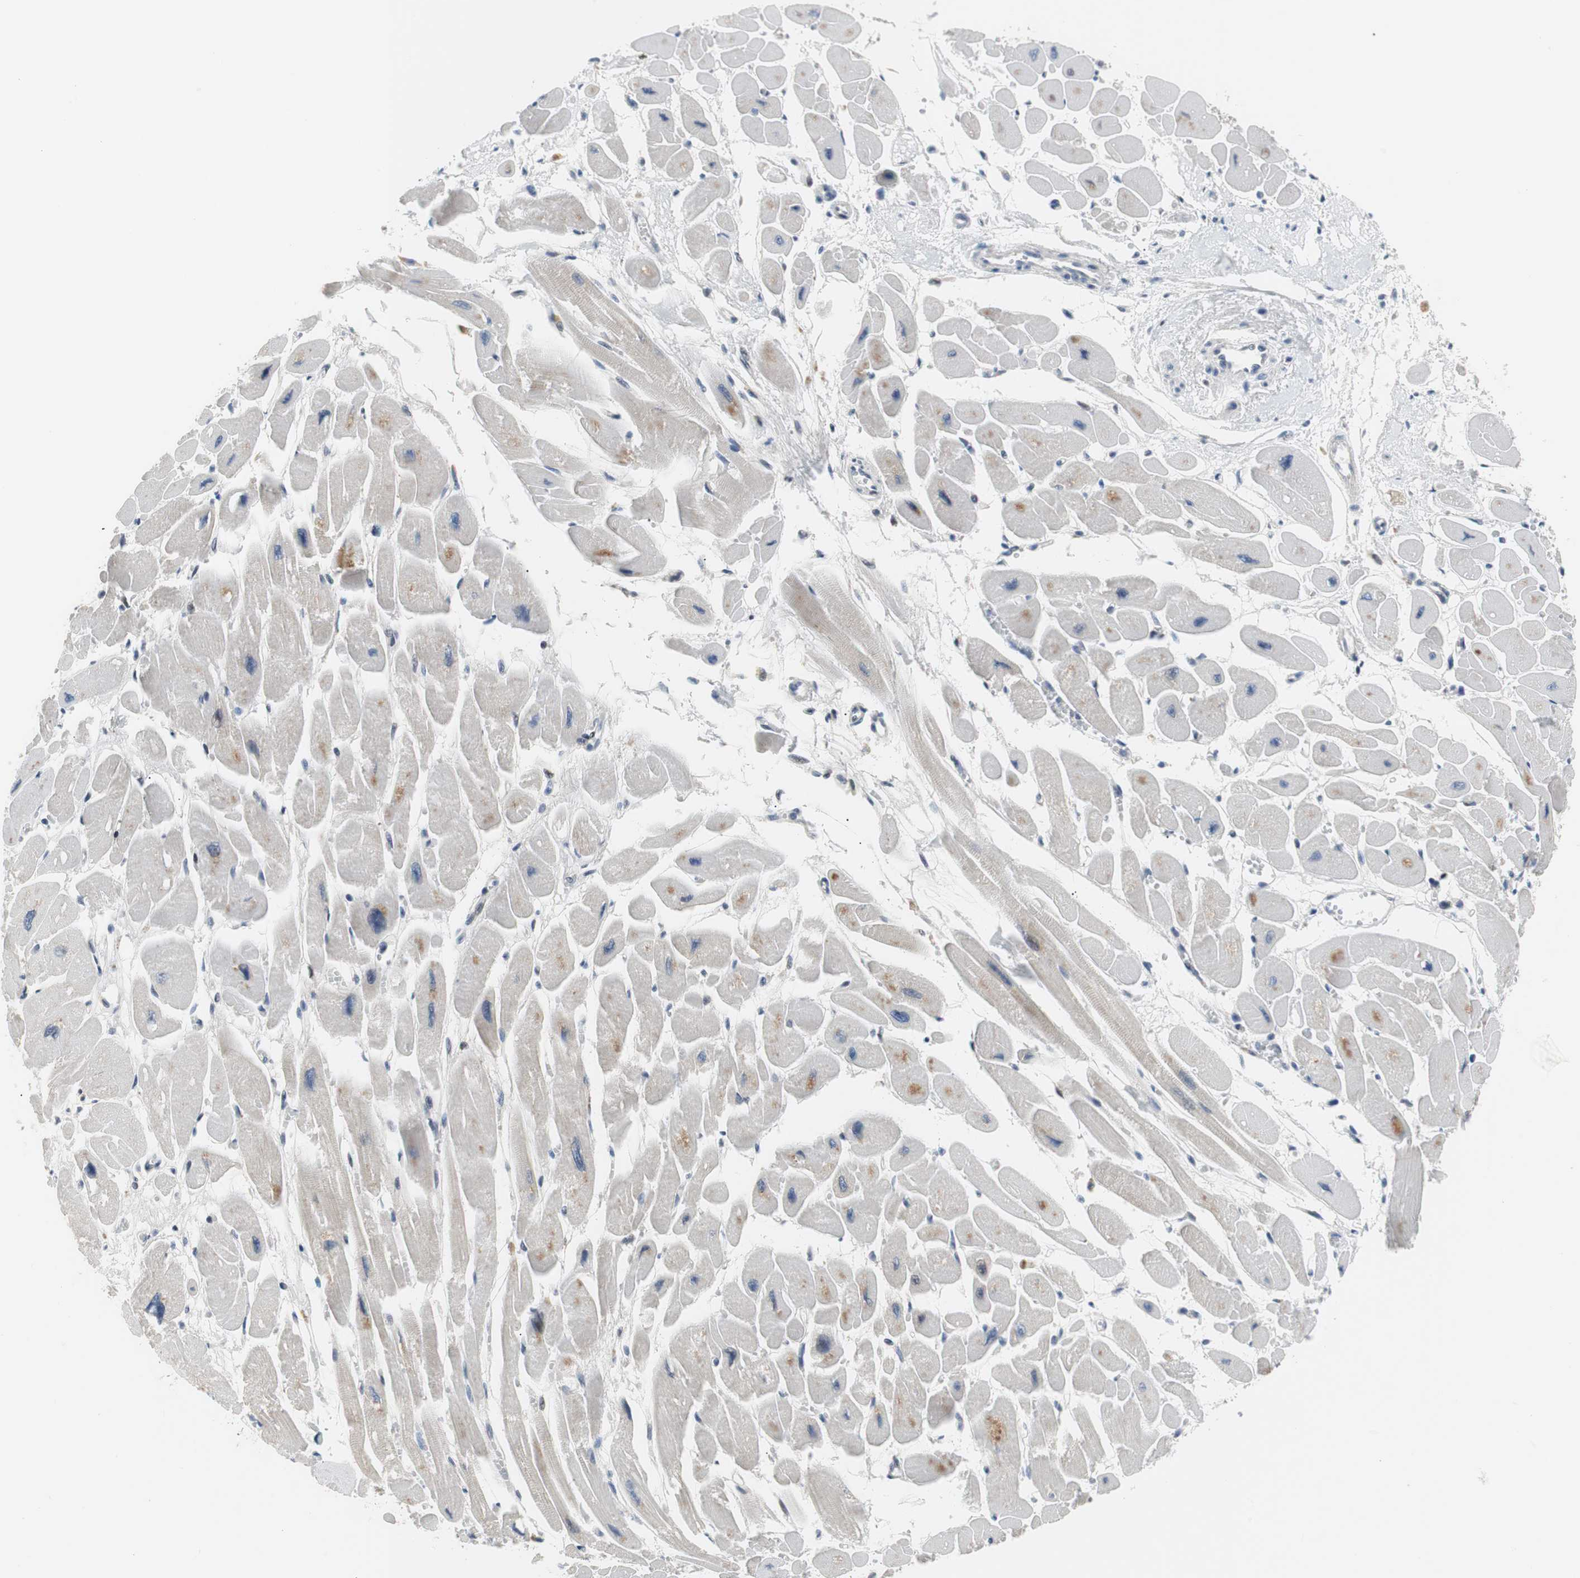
{"staining": {"intensity": "weak", "quantity": "<25%", "location": "cytoplasmic/membranous"}, "tissue": "heart muscle", "cell_type": "Cardiomyocytes", "image_type": "normal", "snomed": [{"axis": "morphology", "description": "Normal tissue, NOS"}, {"axis": "topography", "description": "Heart"}], "caption": "Protein analysis of unremarkable heart muscle shows no significant positivity in cardiomyocytes. (DAB (3,3'-diaminobenzidine) immunohistochemistry (IHC), high magnification).", "gene": "MAP2K4", "patient": {"sex": "female", "age": 54}}